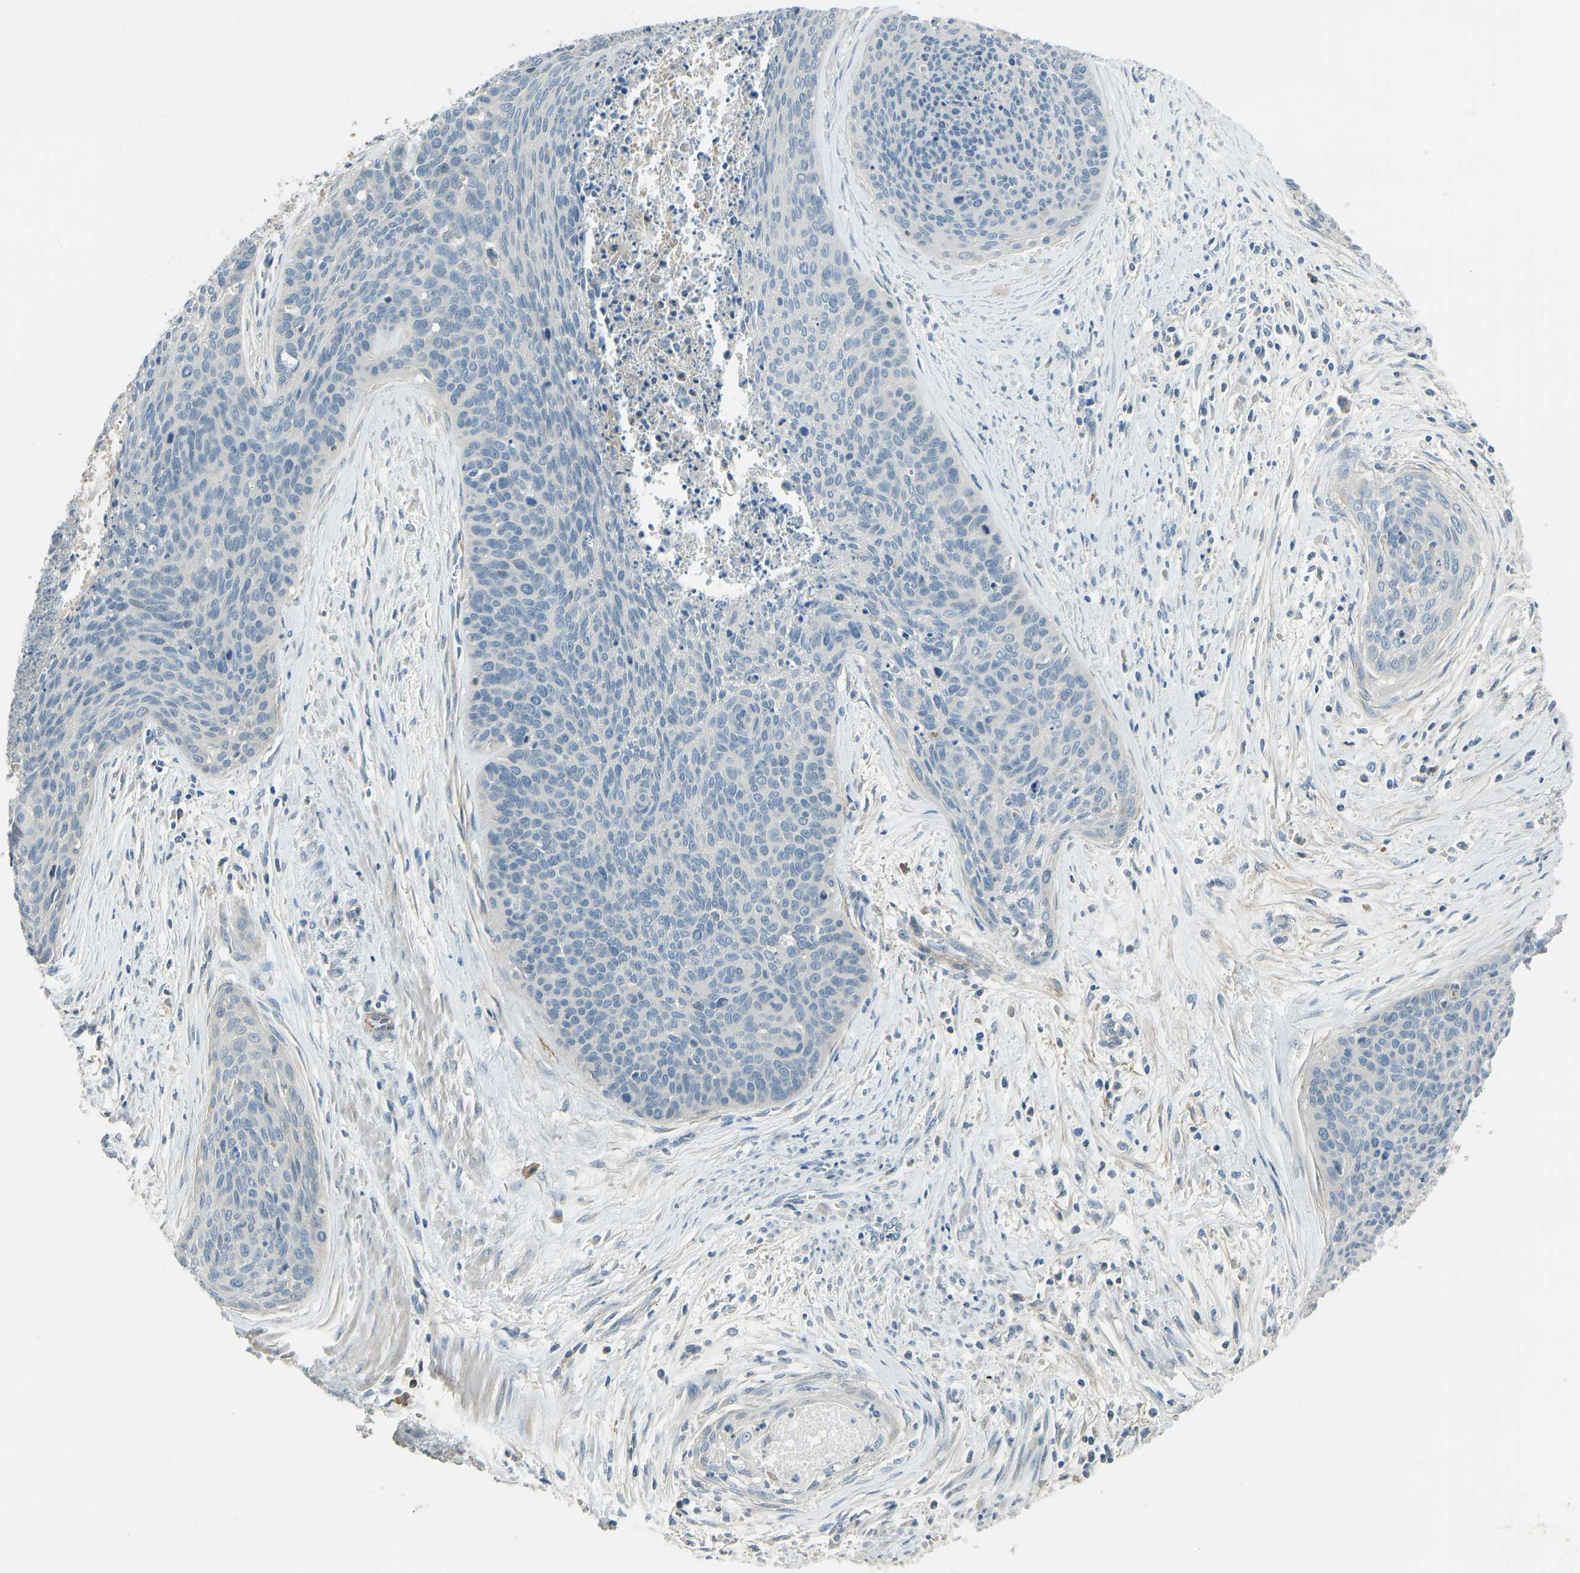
{"staining": {"intensity": "negative", "quantity": "none", "location": "none"}, "tissue": "cervical cancer", "cell_type": "Tumor cells", "image_type": "cancer", "snomed": [{"axis": "morphology", "description": "Squamous cell carcinoma, NOS"}, {"axis": "topography", "description": "Cervix"}], "caption": "Human cervical cancer stained for a protein using immunohistochemistry (IHC) reveals no positivity in tumor cells.", "gene": "FBLN2", "patient": {"sex": "female", "age": 55}}